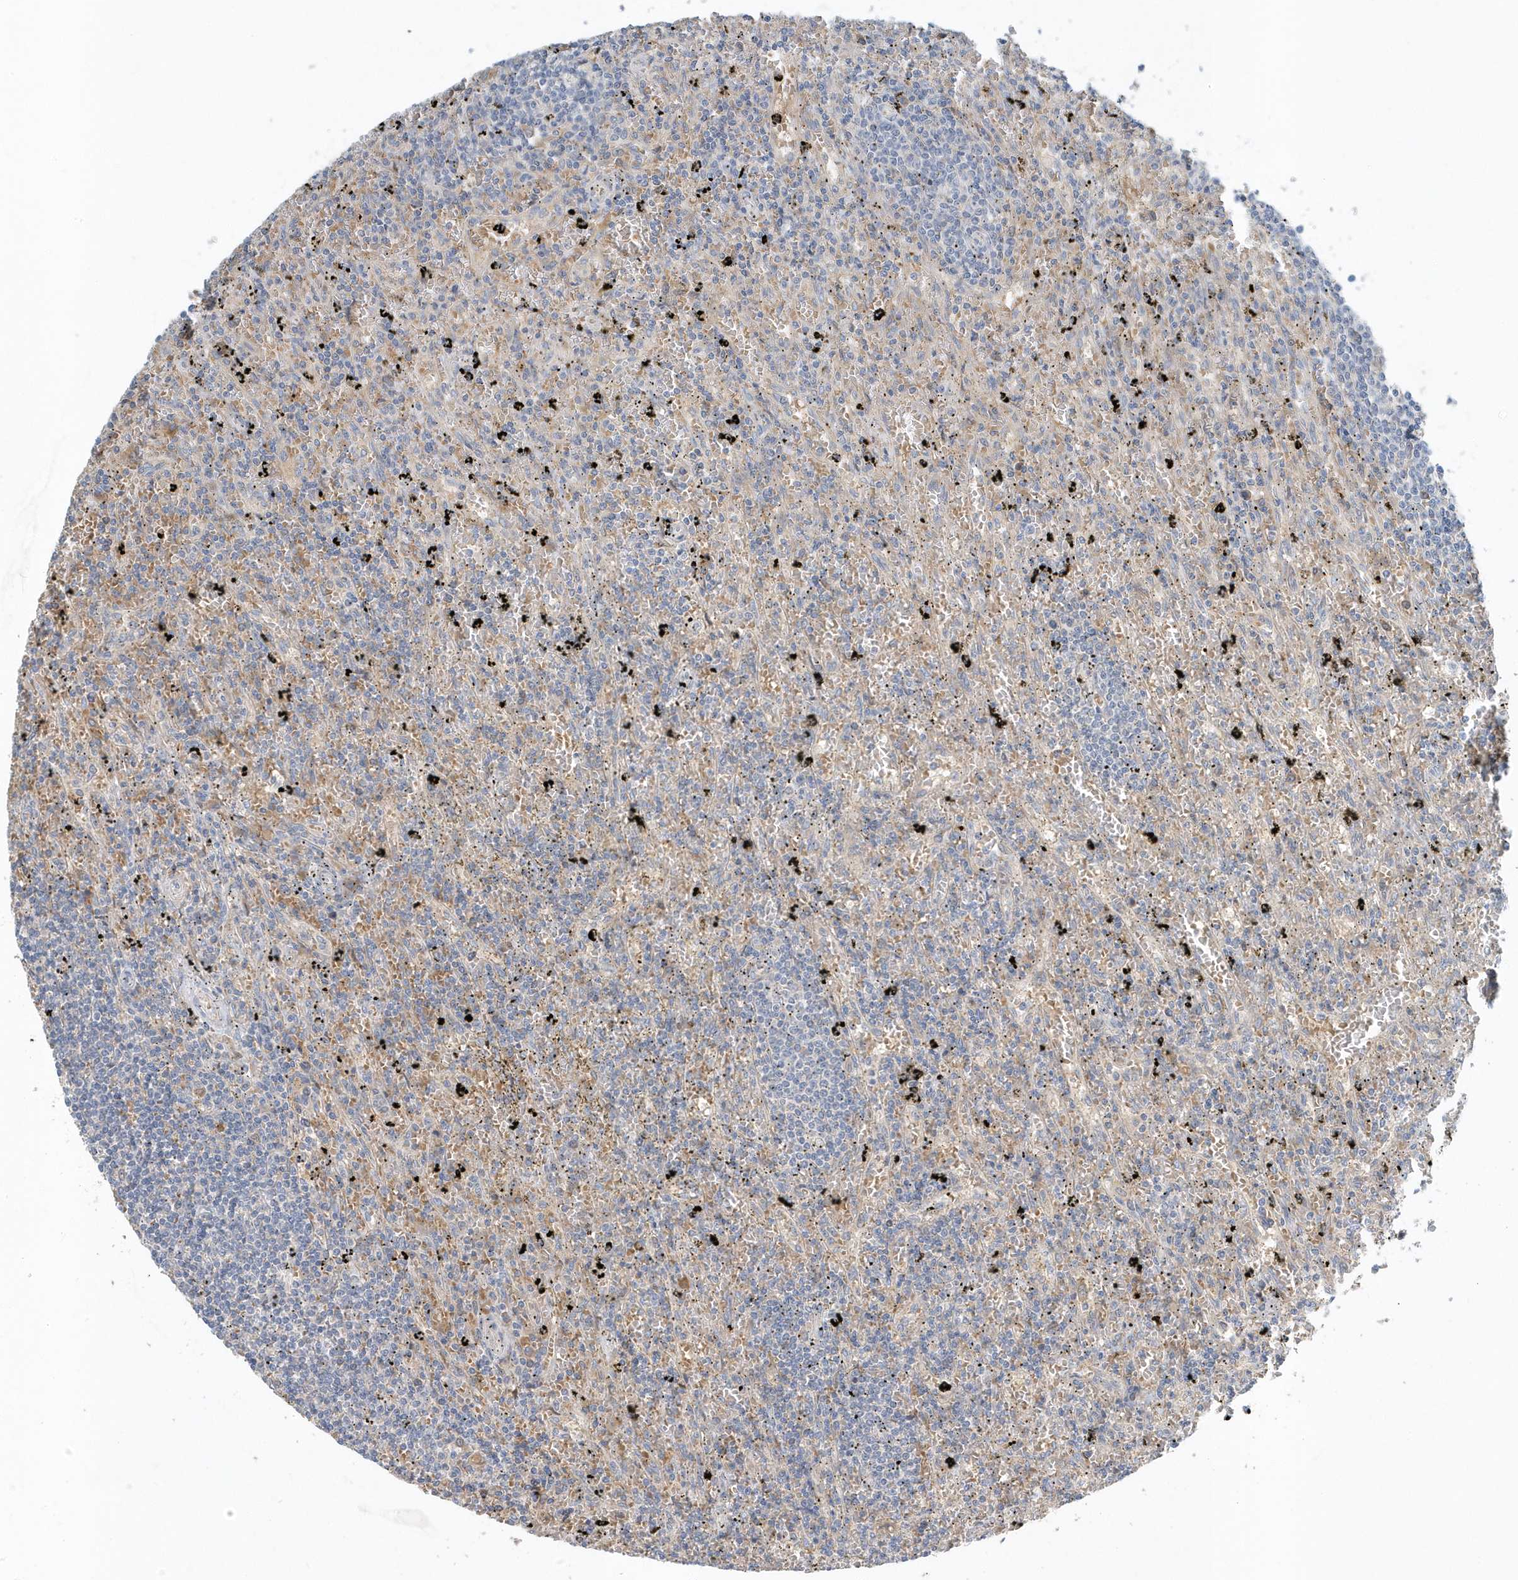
{"staining": {"intensity": "negative", "quantity": "none", "location": "none"}, "tissue": "lymphoma", "cell_type": "Tumor cells", "image_type": "cancer", "snomed": [{"axis": "morphology", "description": "Malignant lymphoma, non-Hodgkin's type, Low grade"}, {"axis": "topography", "description": "Spleen"}], "caption": "High power microscopy histopathology image of an immunohistochemistry image of low-grade malignant lymphoma, non-Hodgkin's type, revealing no significant staining in tumor cells.", "gene": "USP53", "patient": {"sex": "male", "age": 76}}